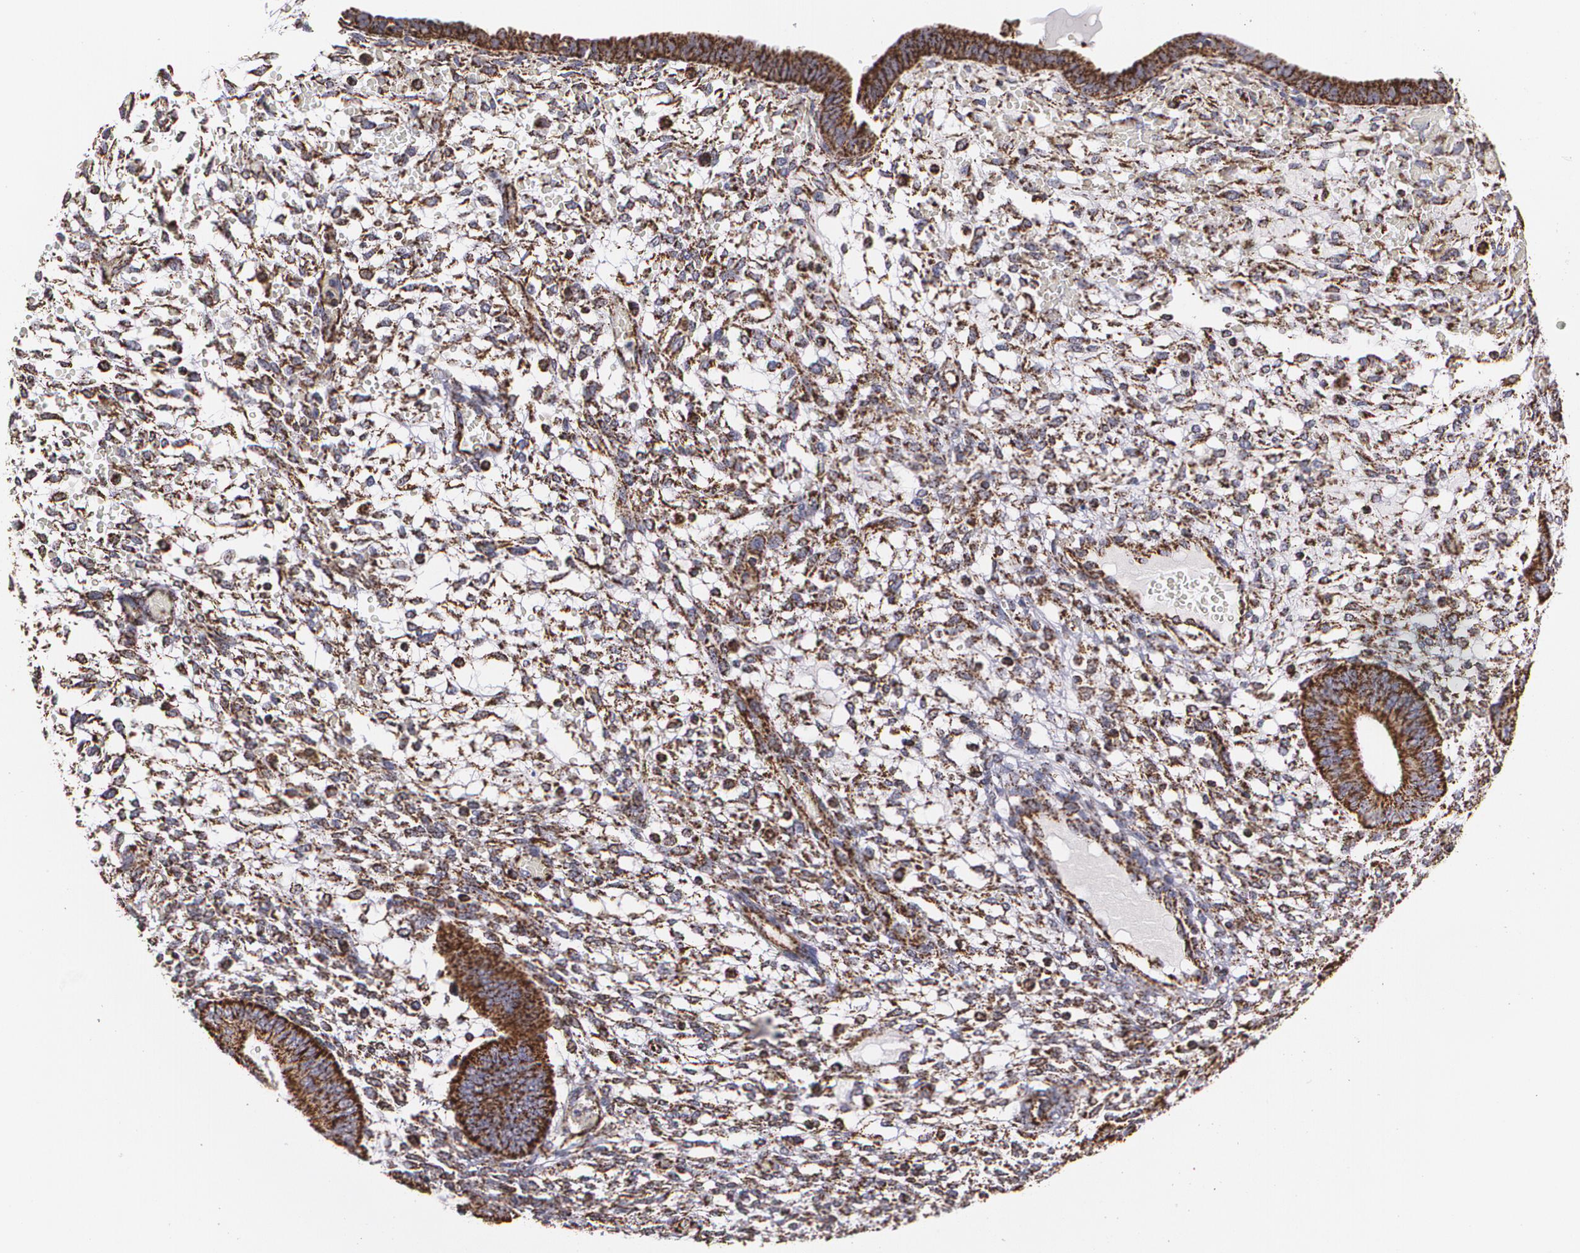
{"staining": {"intensity": "weak", "quantity": "<25%", "location": "cytoplasmic/membranous"}, "tissue": "endometrium", "cell_type": "Cells in endometrial stroma", "image_type": "normal", "snomed": [{"axis": "morphology", "description": "Normal tissue, NOS"}, {"axis": "topography", "description": "Endometrium"}], "caption": "This histopathology image is of normal endometrium stained with immunohistochemistry (IHC) to label a protein in brown with the nuclei are counter-stained blue. There is no positivity in cells in endometrial stroma.", "gene": "HSPD1", "patient": {"sex": "female", "age": 42}}